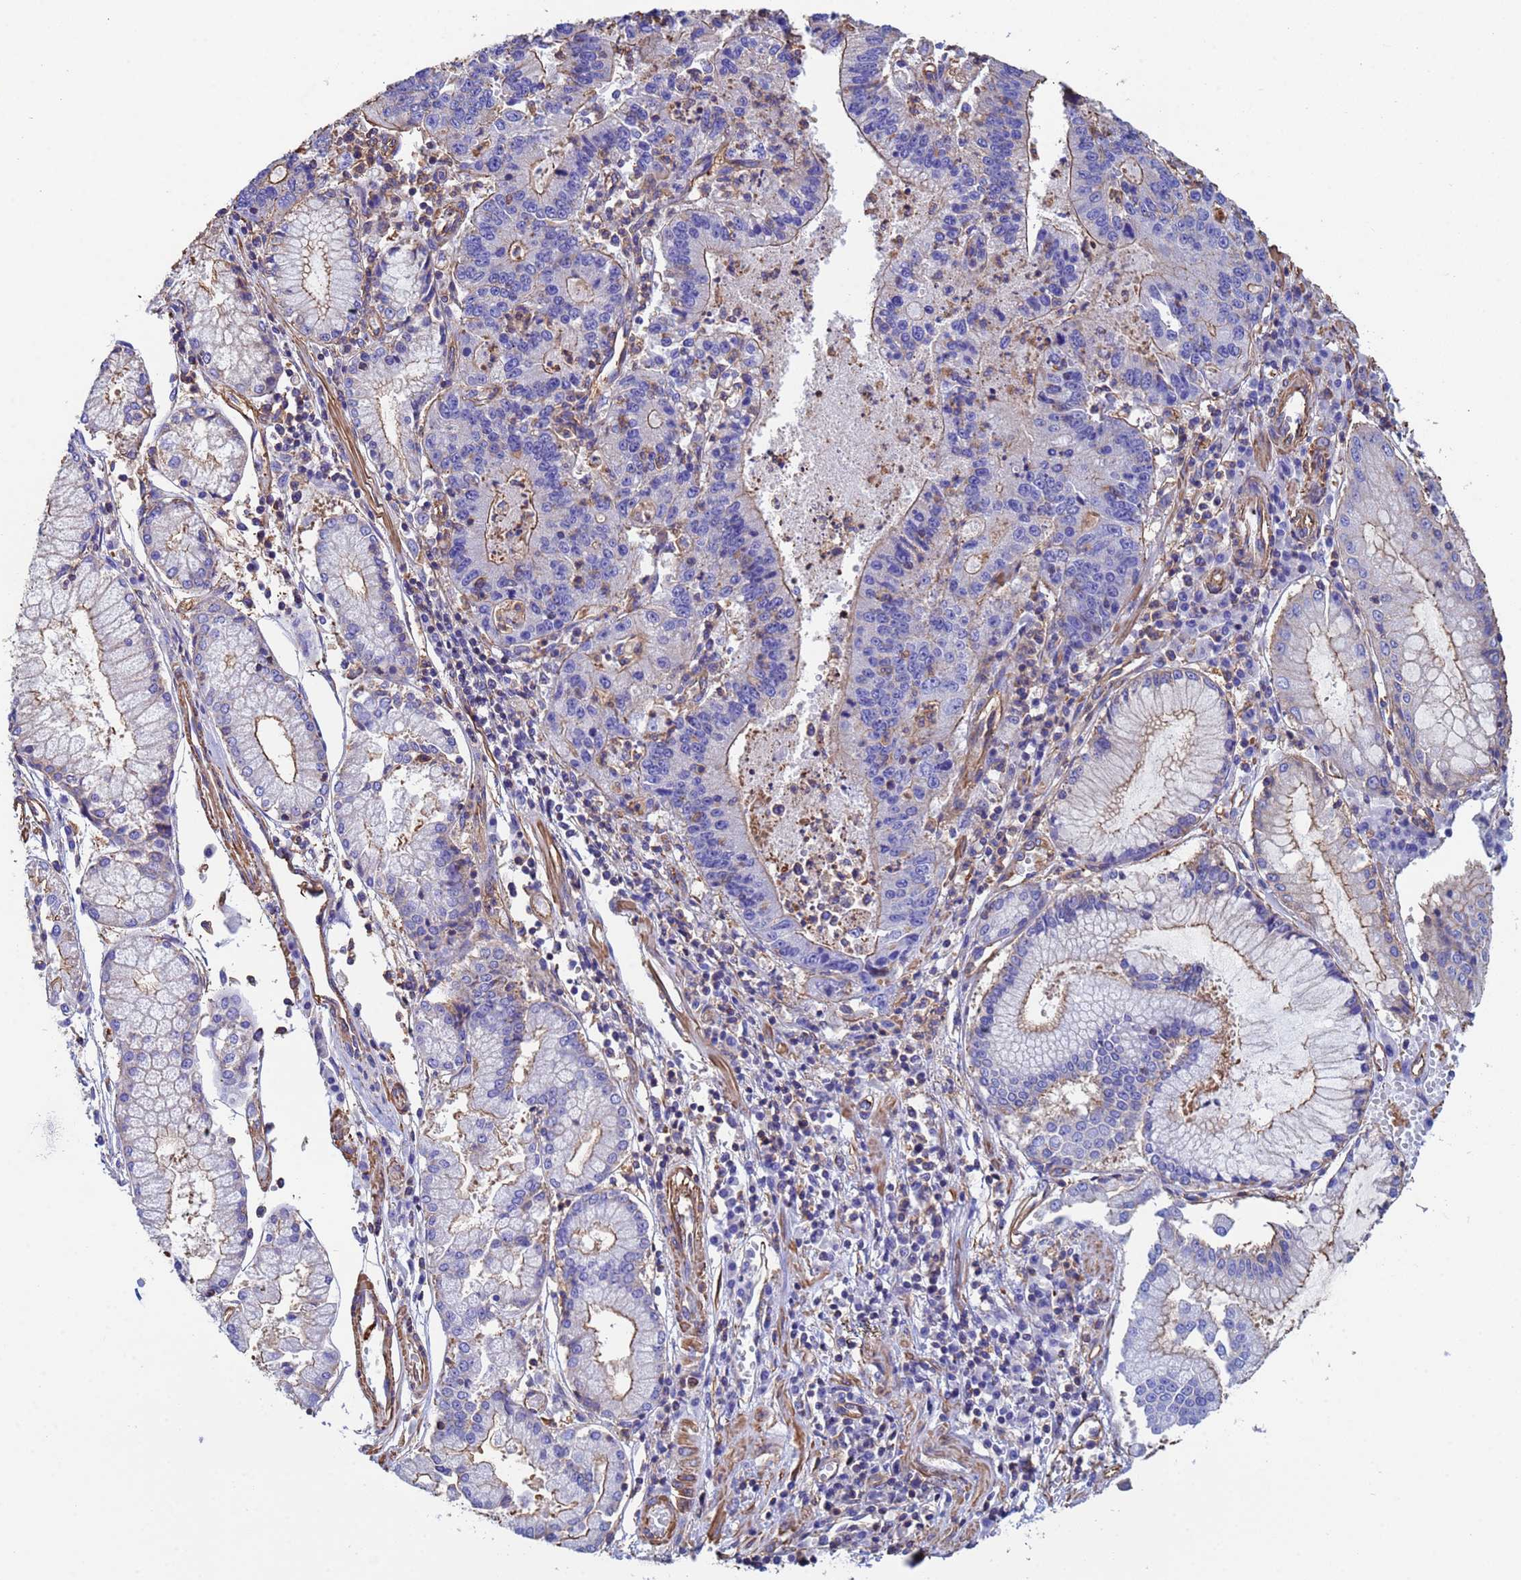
{"staining": {"intensity": "moderate", "quantity": "<25%", "location": "cytoplasmic/membranous"}, "tissue": "stomach cancer", "cell_type": "Tumor cells", "image_type": "cancer", "snomed": [{"axis": "morphology", "description": "Adenocarcinoma, NOS"}, {"axis": "topography", "description": "Stomach"}], "caption": "Immunohistochemical staining of adenocarcinoma (stomach) shows low levels of moderate cytoplasmic/membranous protein staining in about <25% of tumor cells.", "gene": "MYL12A", "patient": {"sex": "male", "age": 59}}